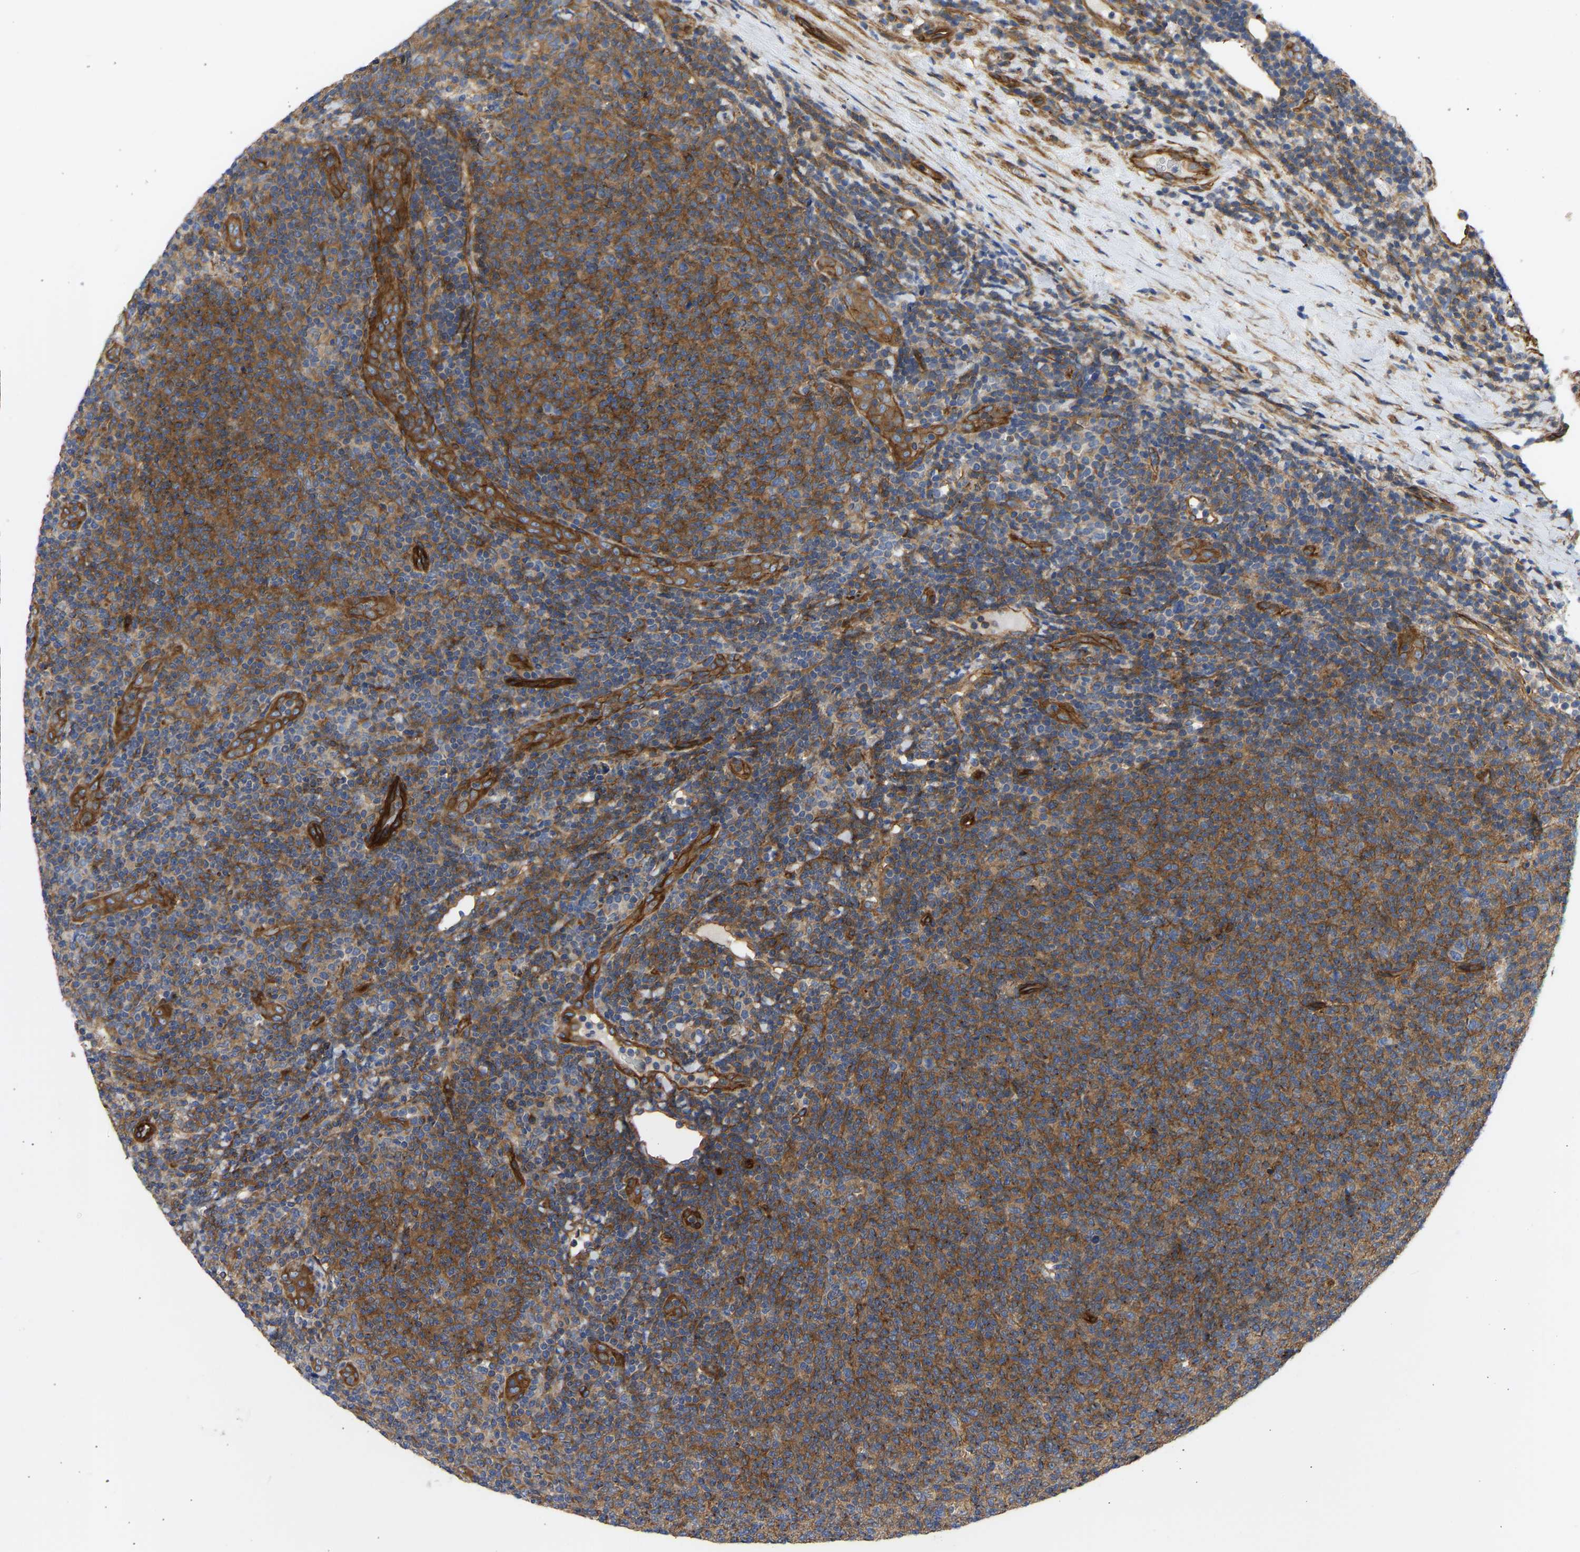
{"staining": {"intensity": "strong", "quantity": ">75%", "location": "cytoplasmic/membranous"}, "tissue": "lymphoma", "cell_type": "Tumor cells", "image_type": "cancer", "snomed": [{"axis": "morphology", "description": "Malignant lymphoma, non-Hodgkin's type, Low grade"}, {"axis": "topography", "description": "Lymph node"}], "caption": "Immunohistochemistry of low-grade malignant lymphoma, non-Hodgkin's type reveals high levels of strong cytoplasmic/membranous positivity in approximately >75% of tumor cells.", "gene": "MYO1C", "patient": {"sex": "male", "age": 66}}